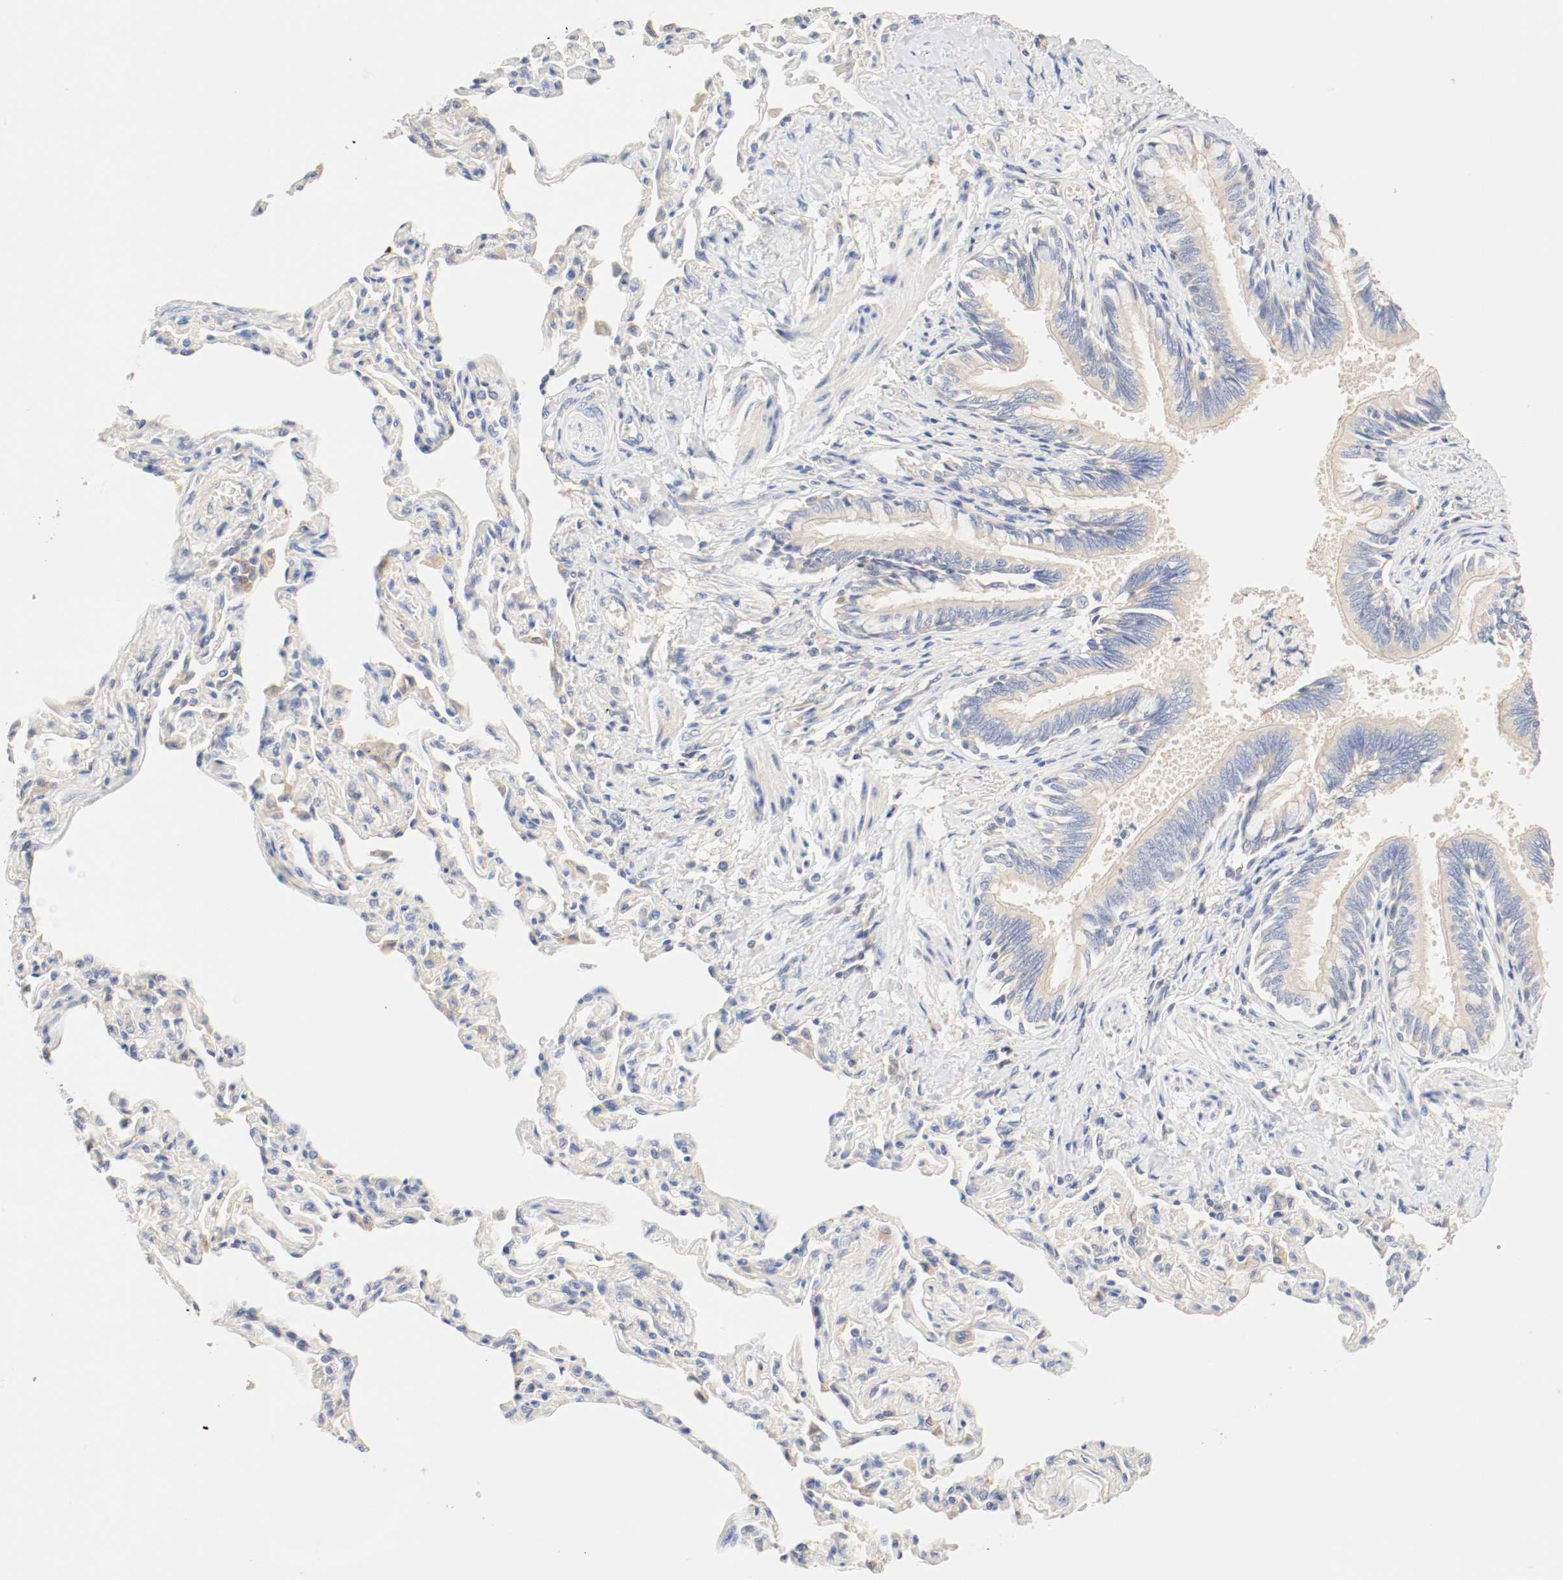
{"staining": {"intensity": "moderate", "quantity": ">75%", "location": "cytoplasmic/membranous"}, "tissue": "bronchus", "cell_type": "Respiratory epithelial cells", "image_type": "normal", "snomed": [{"axis": "morphology", "description": "Normal tissue, NOS"}, {"axis": "topography", "description": "Lung"}], "caption": "Bronchus stained with DAB (3,3'-diaminobenzidine) immunohistochemistry exhibits medium levels of moderate cytoplasmic/membranous positivity in approximately >75% of respiratory epithelial cells.", "gene": "GIT1", "patient": {"sex": "male", "age": 64}}